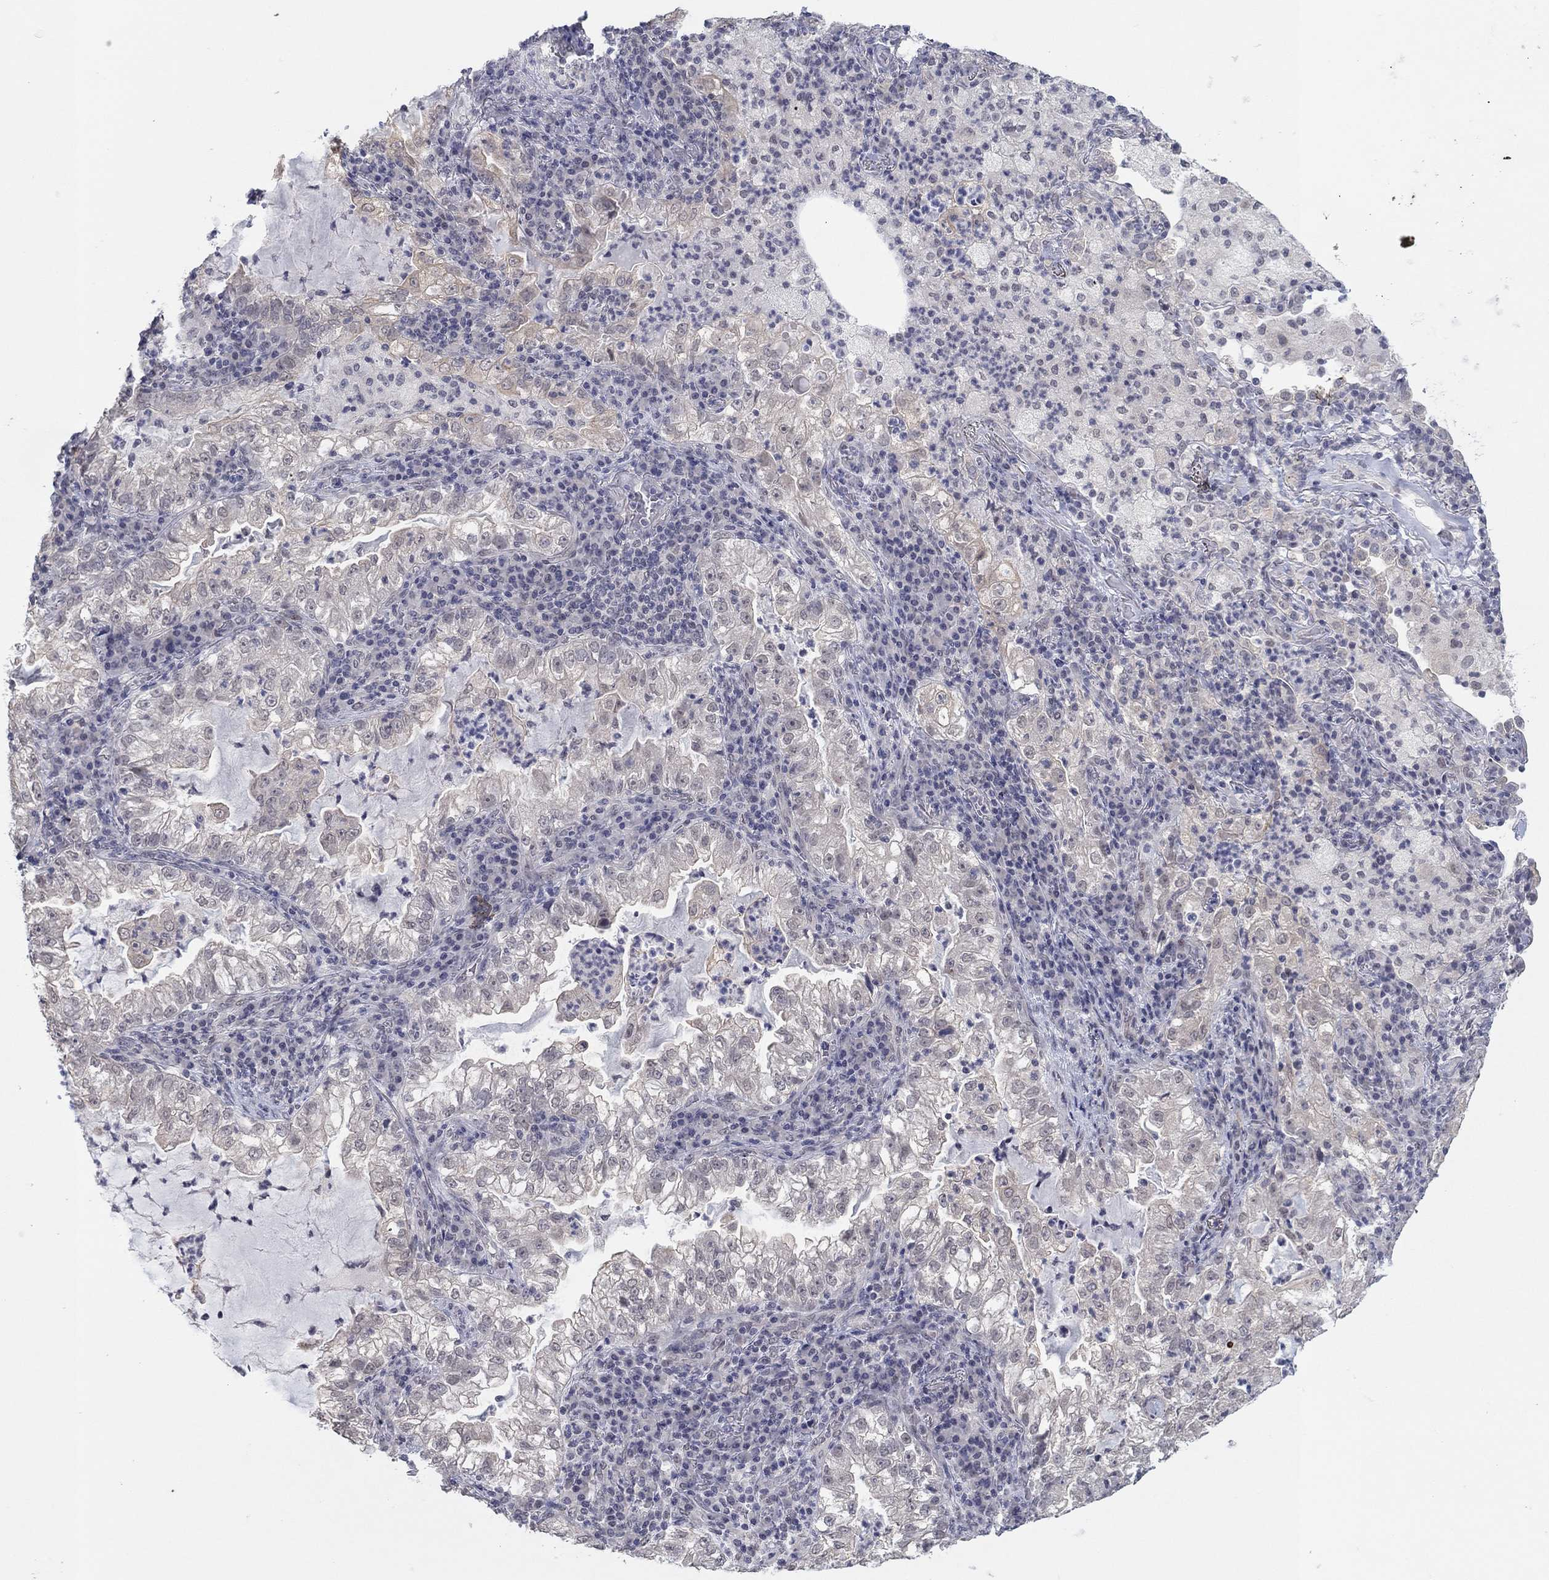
{"staining": {"intensity": "weak", "quantity": "<25%", "location": "cytoplasmic/membranous"}, "tissue": "lung cancer", "cell_type": "Tumor cells", "image_type": "cancer", "snomed": [{"axis": "morphology", "description": "Adenocarcinoma, NOS"}, {"axis": "topography", "description": "Lung"}], "caption": "Histopathology image shows no significant protein expression in tumor cells of lung cancer.", "gene": "SLC22A2", "patient": {"sex": "female", "age": 73}}